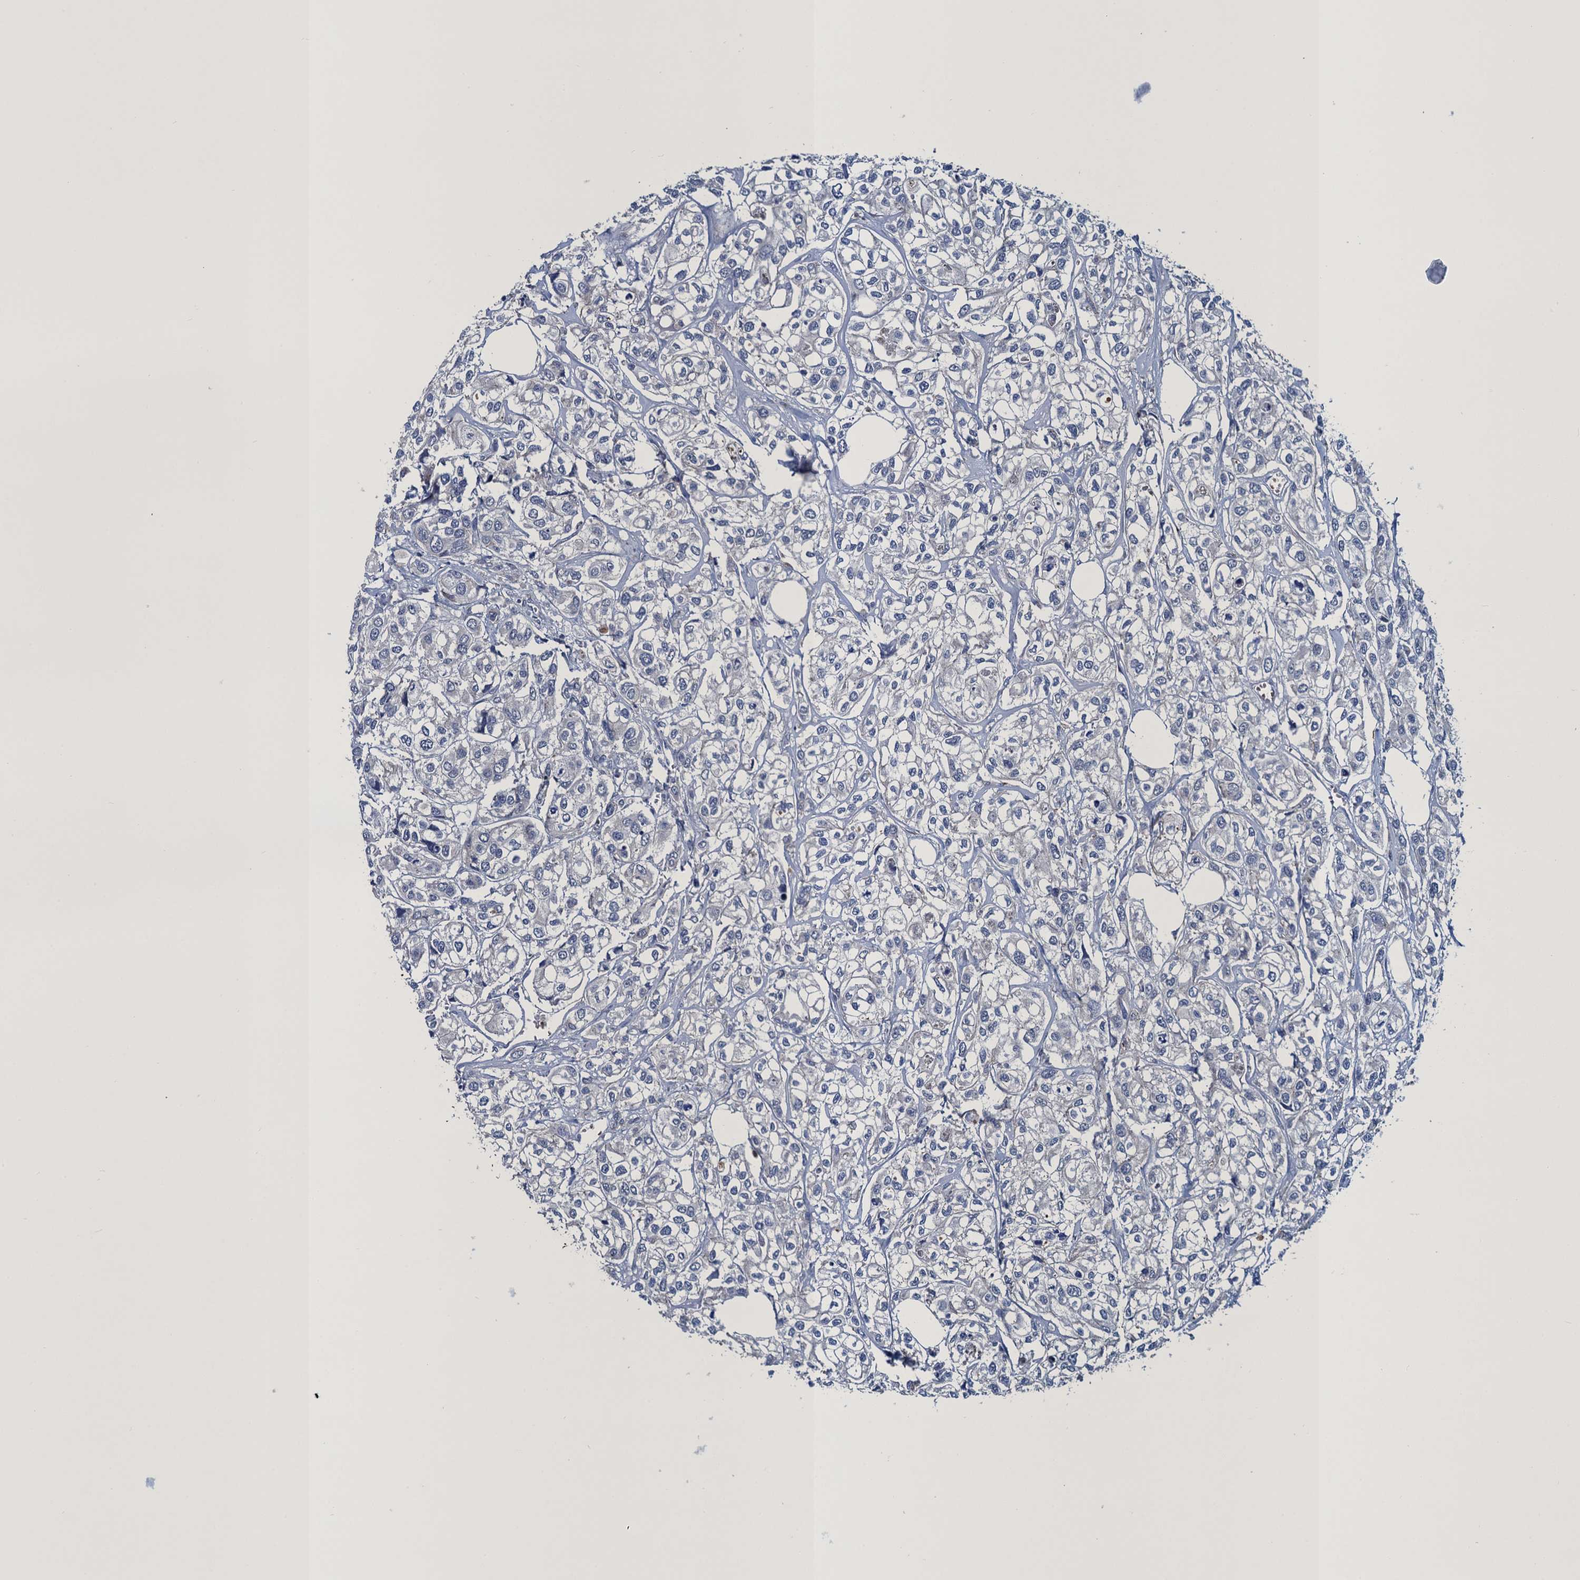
{"staining": {"intensity": "negative", "quantity": "none", "location": "none"}, "tissue": "urothelial cancer", "cell_type": "Tumor cells", "image_type": "cancer", "snomed": [{"axis": "morphology", "description": "Urothelial carcinoma, High grade"}, {"axis": "topography", "description": "Urinary bladder"}], "caption": "Immunohistochemistry (IHC) of human urothelial cancer shows no positivity in tumor cells.", "gene": "ATOSA", "patient": {"sex": "male", "age": 67}}